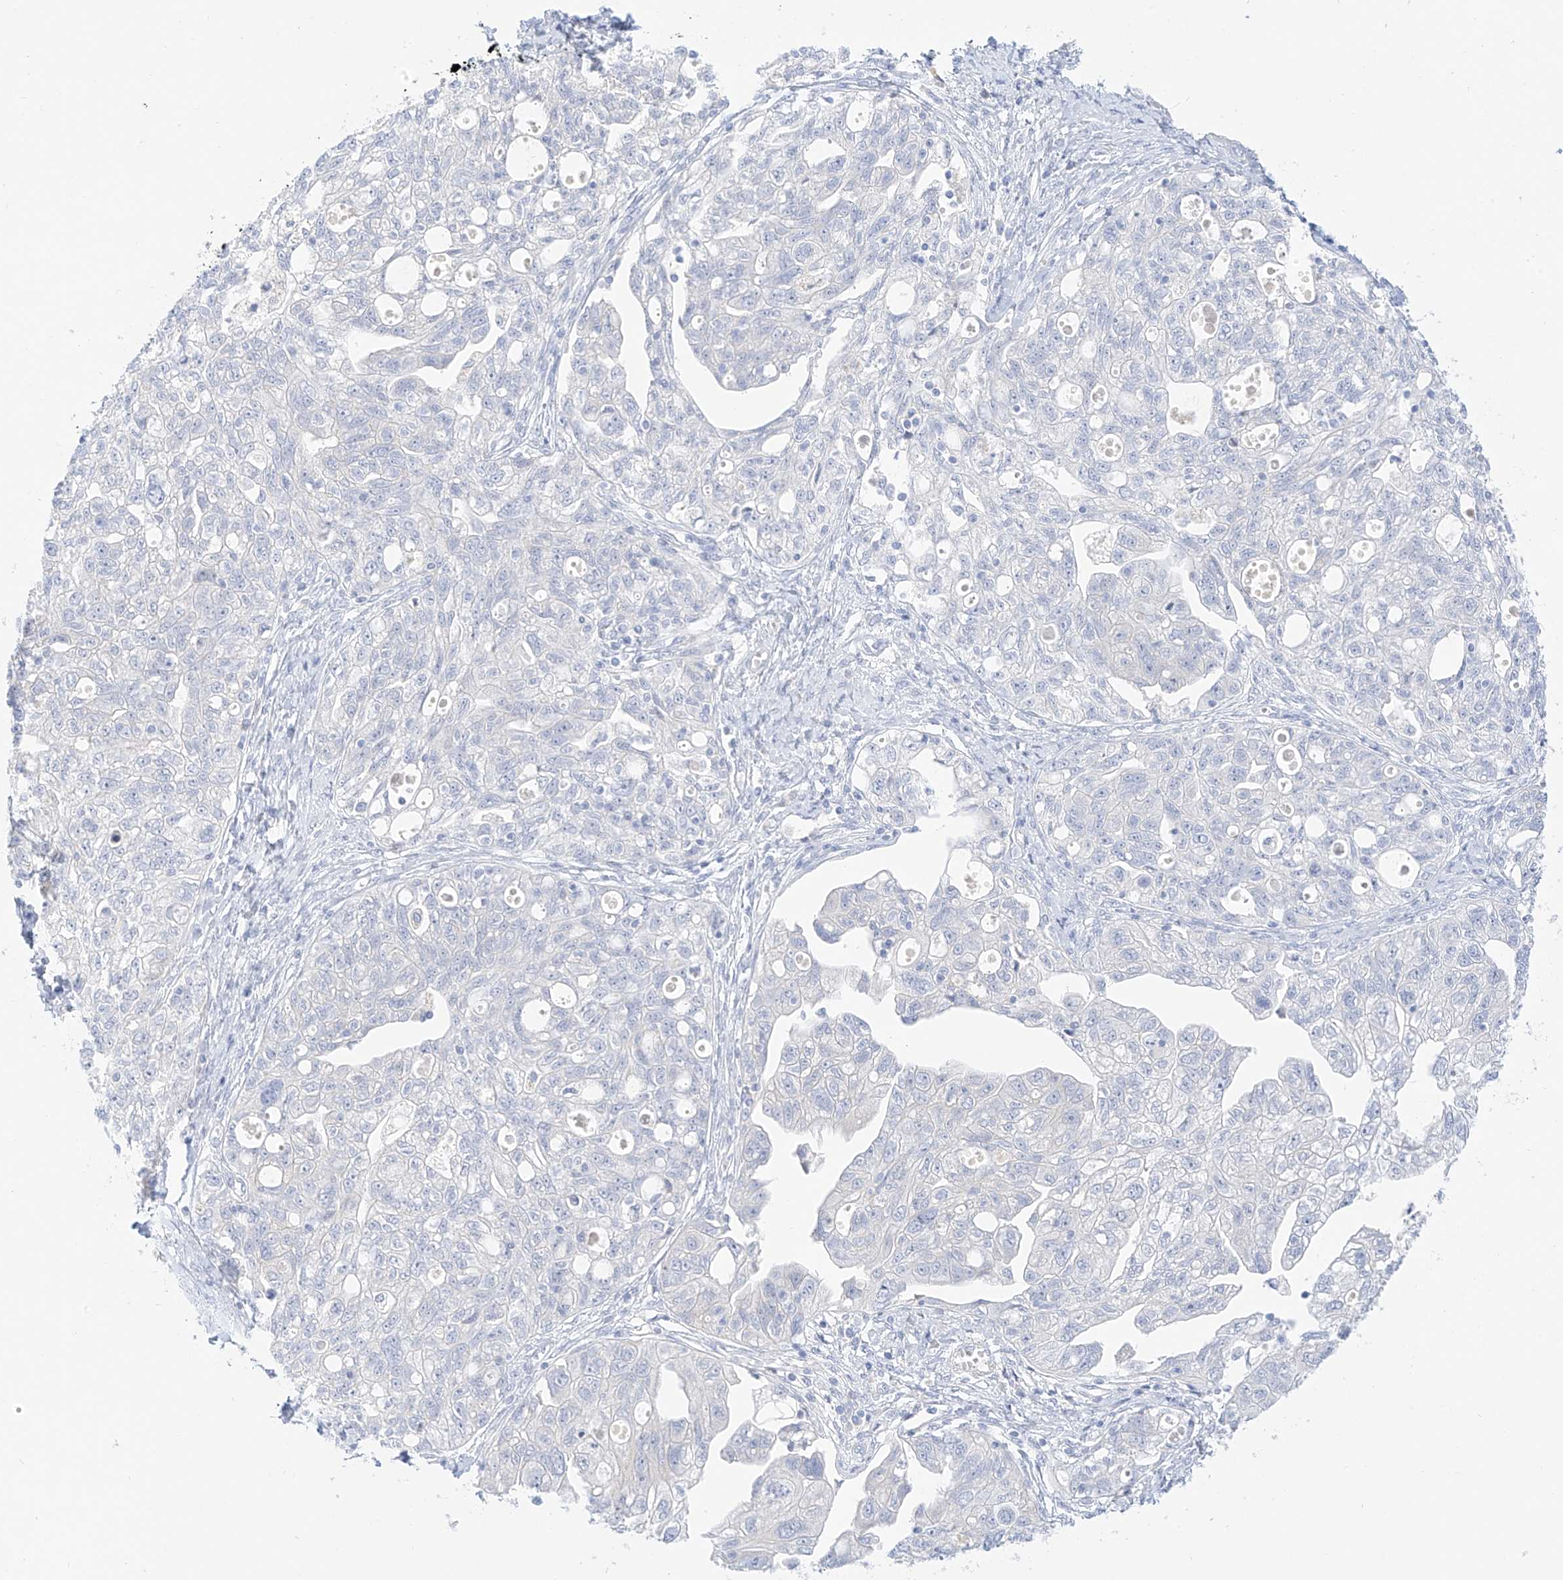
{"staining": {"intensity": "negative", "quantity": "none", "location": "none"}, "tissue": "ovarian cancer", "cell_type": "Tumor cells", "image_type": "cancer", "snomed": [{"axis": "morphology", "description": "Carcinoma, NOS"}, {"axis": "morphology", "description": "Cystadenocarcinoma, serous, NOS"}, {"axis": "topography", "description": "Ovary"}], "caption": "Image shows no significant protein expression in tumor cells of ovarian cancer.", "gene": "ST3GAL5", "patient": {"sex": "female", "age": 69}}